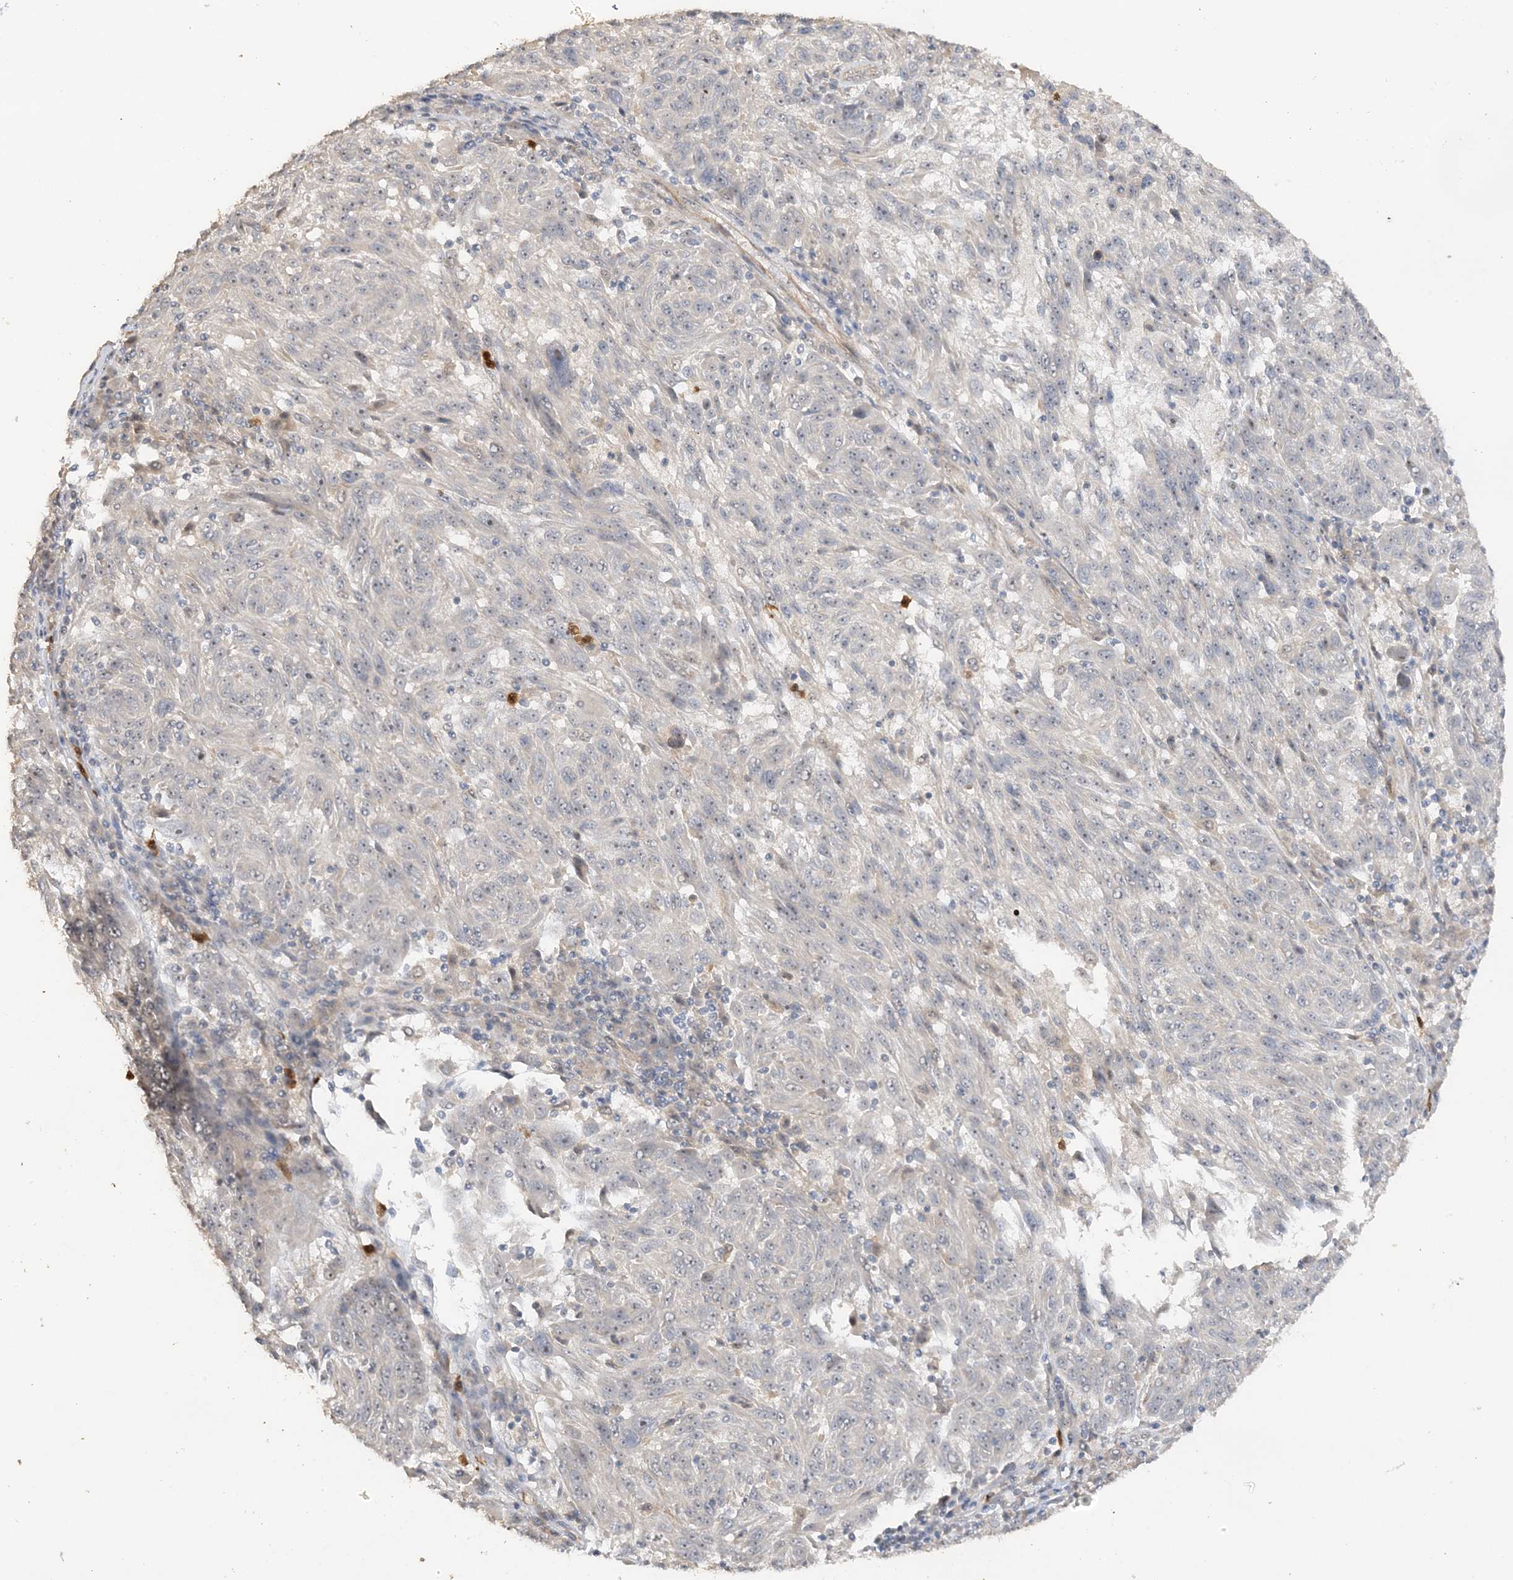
{"staining": {"intensity": "weak", "quantity": "<25%", "location": "nuclear"}, "tissue": "melanoma", "cell_type": "Tumor cells", "image_type": "cancer", "snomed": [{"axis": "morphology", "description": "Malignant melanoma, NOS"}, {"axis": "topography", "description": "Skin"}], "caption": "Melanoma was stained to show a protein in brown. There is no significant staining in tumor cells.", "gene": "DDX18", "patient": {"sex": "male", "age": 53}}